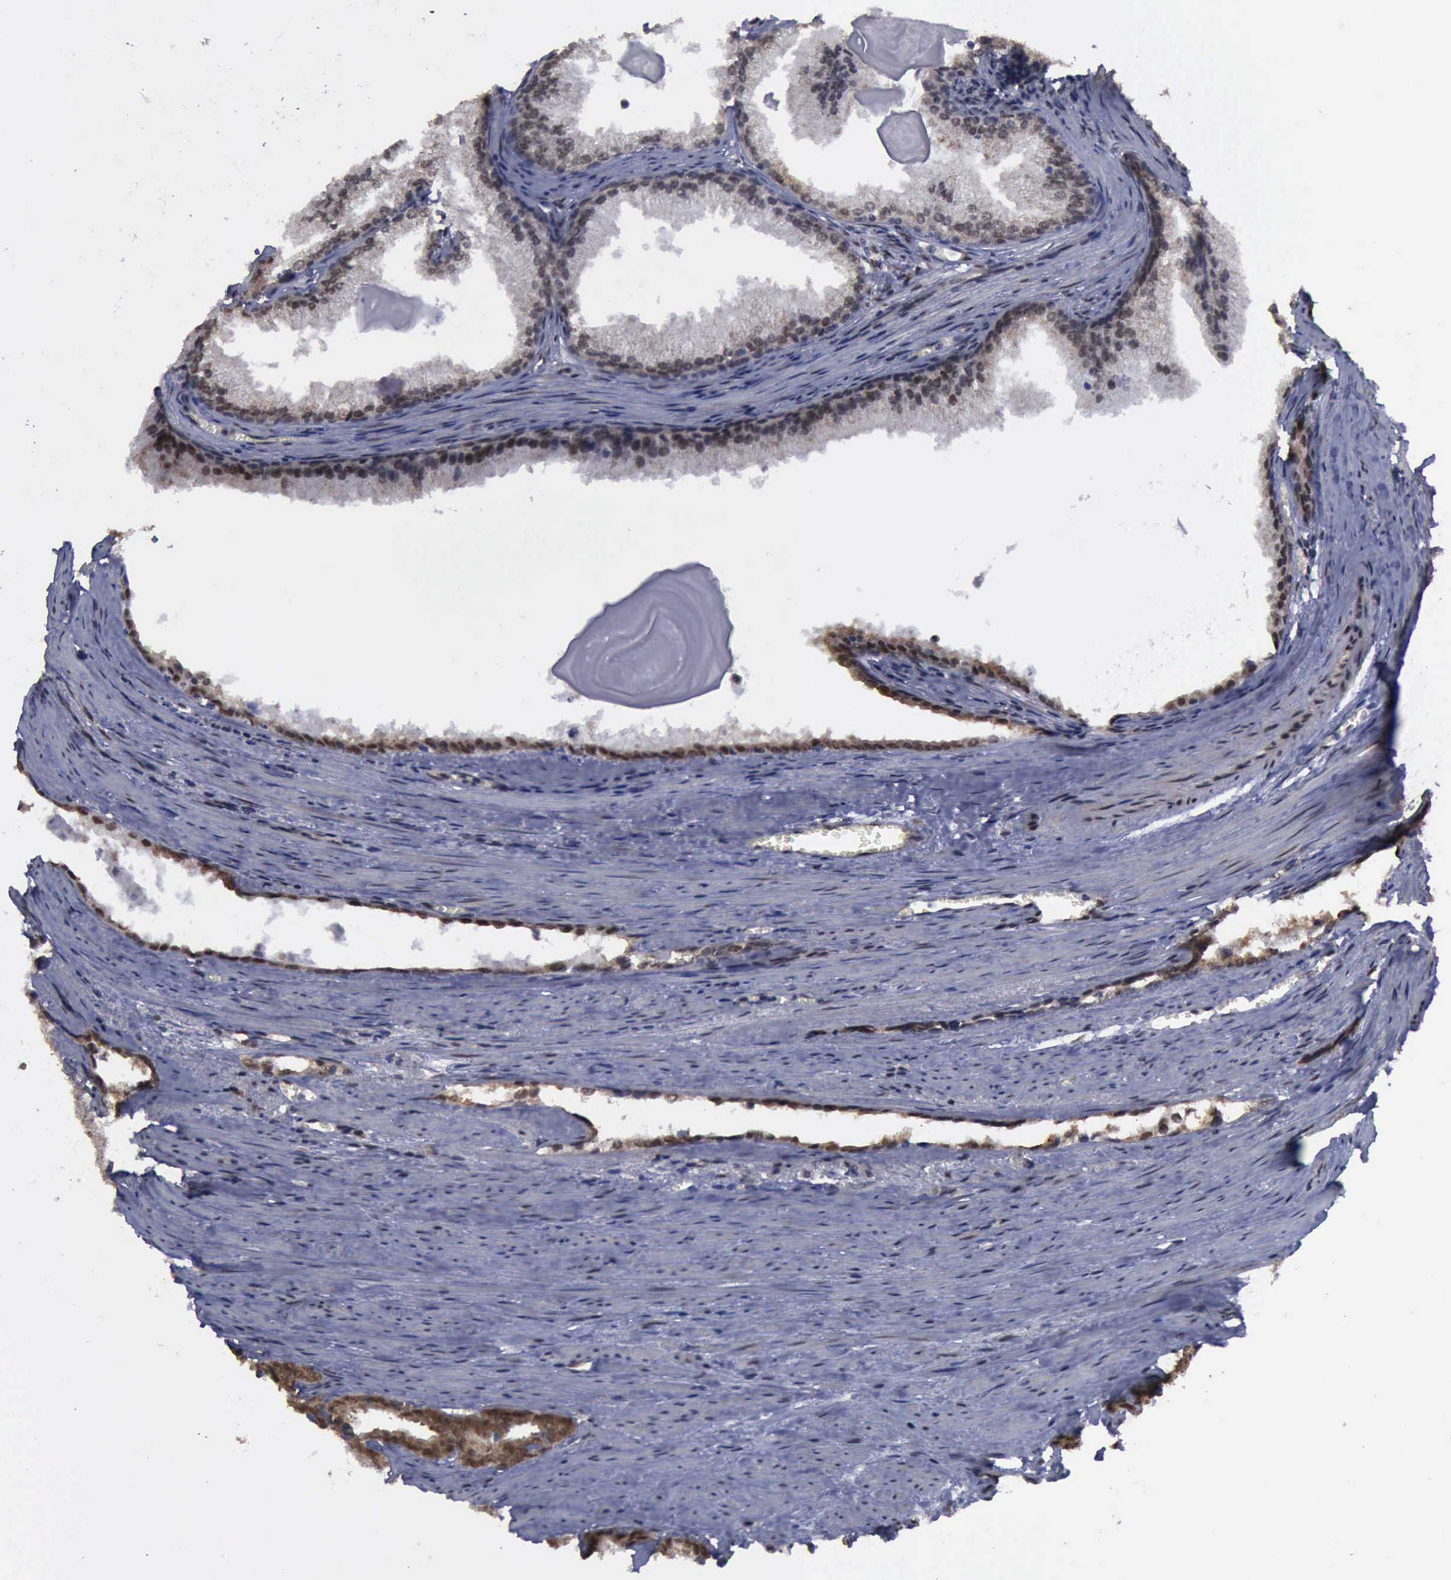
{"staining": {"intensity": "moderate", "quantity": ">75%", "location": "cytoplasmic/membranous,nuclear"}, "tissue": "prostate cancer", "cell_type": "Tumor cells", "image_type": "cancer", "snomed": [{"axis": "morphology", "description": "Adenocarcinoma, Medium grade"}, {"axis": "topography", "description": "Prostate"}], "caption": "Prostate adenocarcinoma (medium-grade) was stained to show a protein in brown. There is medium levels of moderate cytoplasmic/membranous and nuclear positivity in approximately >75% of tumor cells.", "gene": "RTCB", "patient": {"sex": "male", "age": 79}}